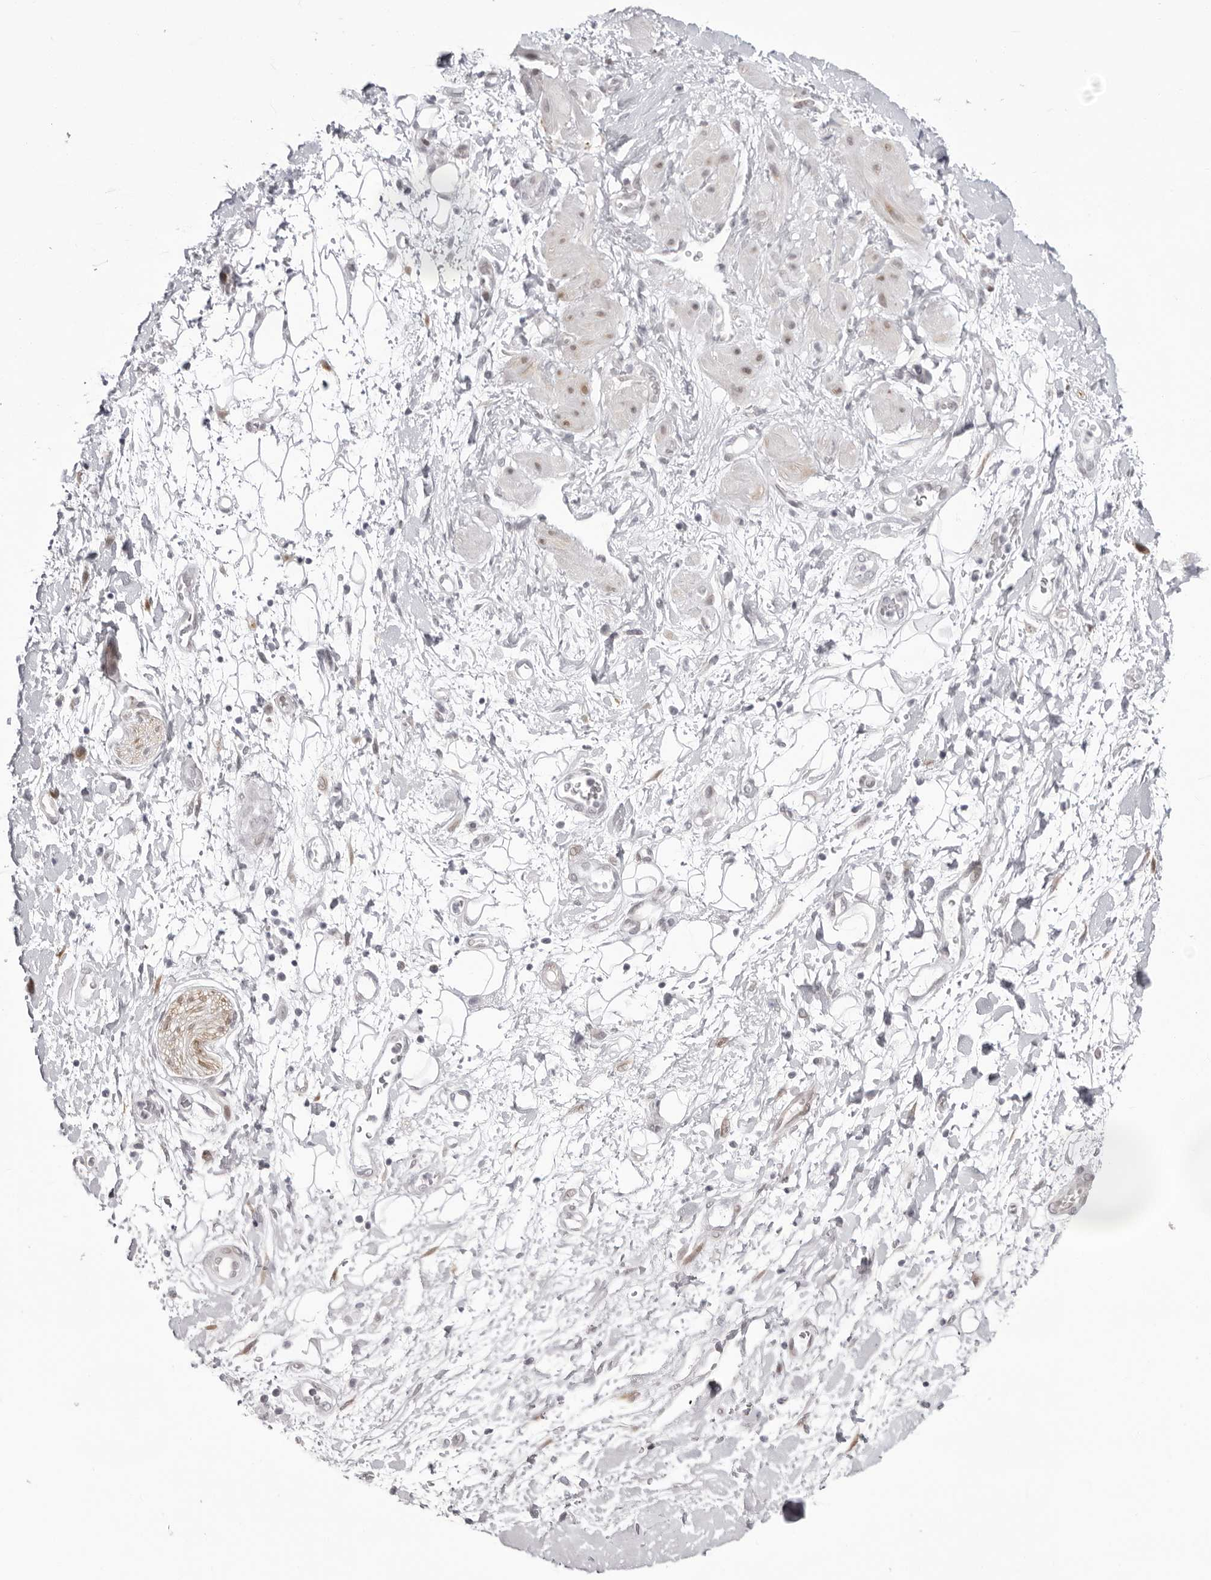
{"staining": {"intensity": "negative", "quantity": "none", "location": "none"}, "tissue": "adipose tissue", "cell_type": "Adipocytes", "image_type": "normal", "snomed": [{"axis": "morphology", "description": "Normal tissue, NOS"}, {"axis": "morphology", "description": "Adenocarcinoma, NOS"}, {"axis": "topography", "description": "Pancreas"}, {"axis": "topography", "description": "Peripheral nerve tissue"}], "caption": "A high-resolution image shows immunohistochemistry staining of benign adipose tissue, which demonstrates no significant staining in adipocytes.", "gene": "NTPCR", "patient": {"sex": "male", "age": 59}}